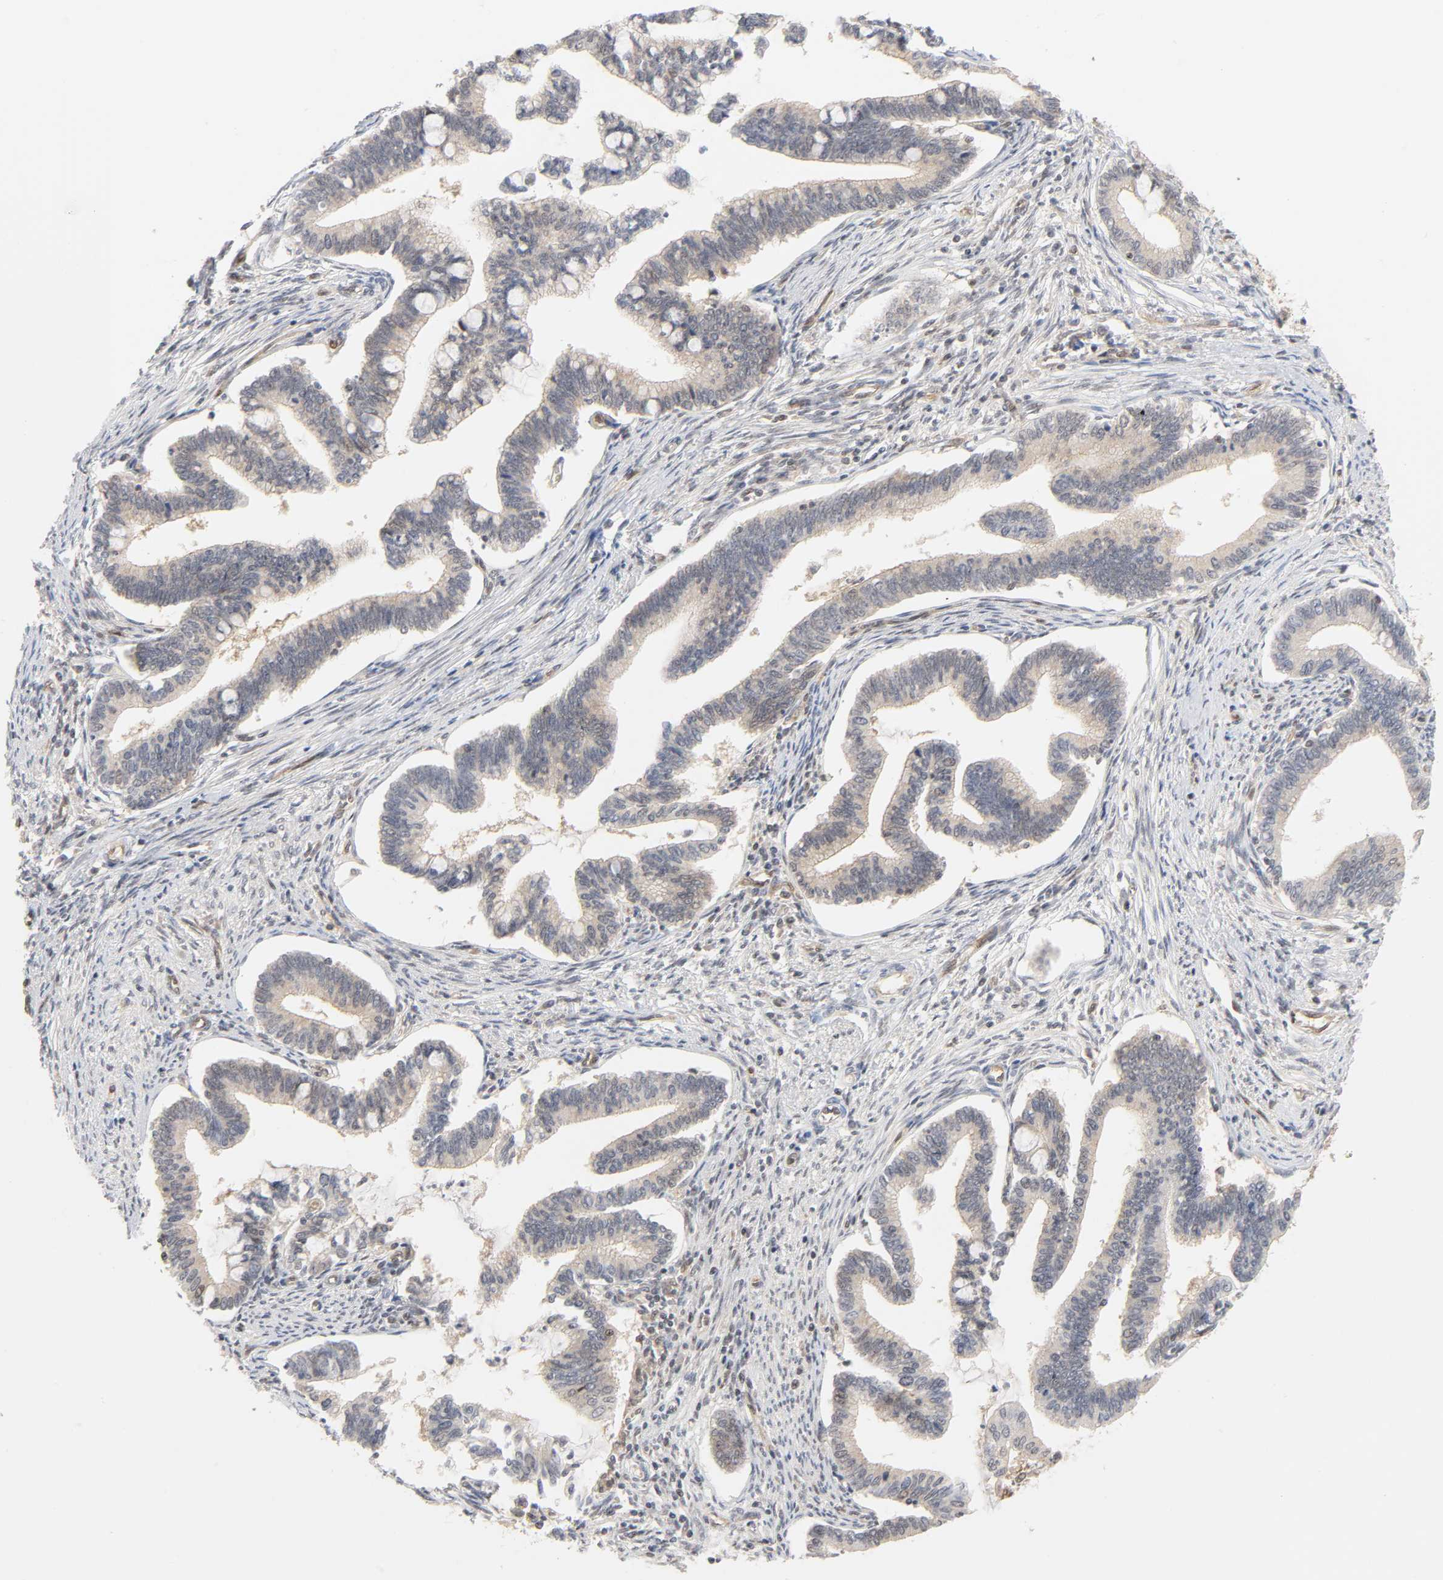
{"staining": {"intensity": "weak", "quantity": ">75%", "location": "cytoplasmic/membranous"}, "tissue": "cervical cancer", "cell_type": "Tumor cells", "image_type": "cancer", "snomed": [{"axis": "morphology", "description": "Adenocarcinoma, NOS"}, {"axis": "topography", "description": "Cervix"}], "caption": "High-magnification brightfield microscopy of cervical cancer (adenocarcinoma) stained with DAB (brown) and counterstained with hematoxylin (blue). tumor cells exhibit weak cytoplasmic/membranous expression is seen in about>75% of cells.", "gene": "CDC37", "patient": {"sex": "female", "age": 36}}